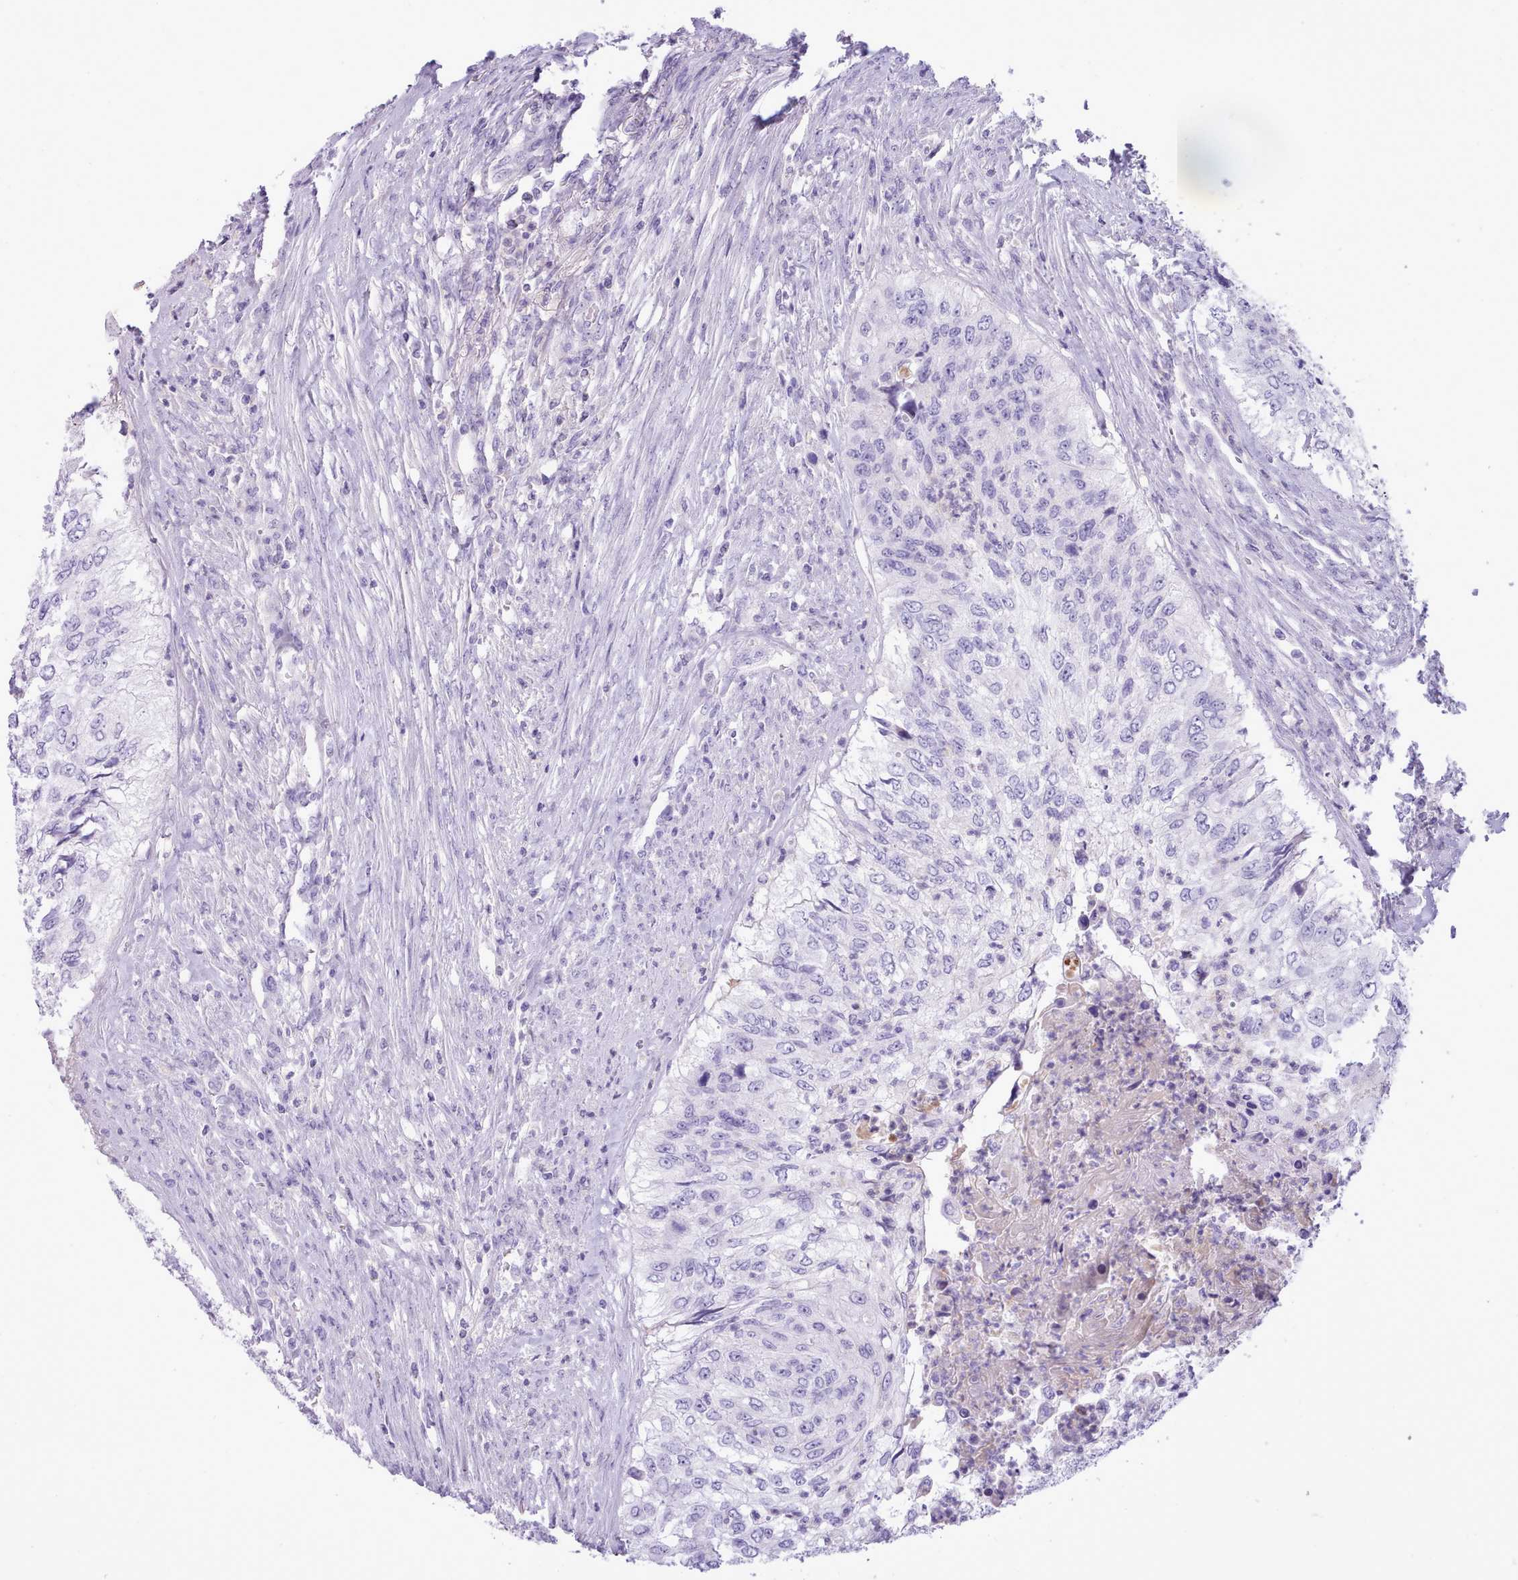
{"staining": {"intensity": "negative", "quantity": "none", "location": "none"}, "tissue": "urothelial cancer", "cell_type": "Tumor cells", "image_type": "cancer", "snomed": [{"axis": "morphology", "description": "Urothelial carcinoma, High grade"}, {"axis": "topography", "description": "Urinary bladder"}], "caption": "Immunohistochemistry of human high-grade urothelial carcinoma reveals no staining in tumor cells.", "gene": "CYP2A13", "patient": {"sex": "female", "age": 60}}